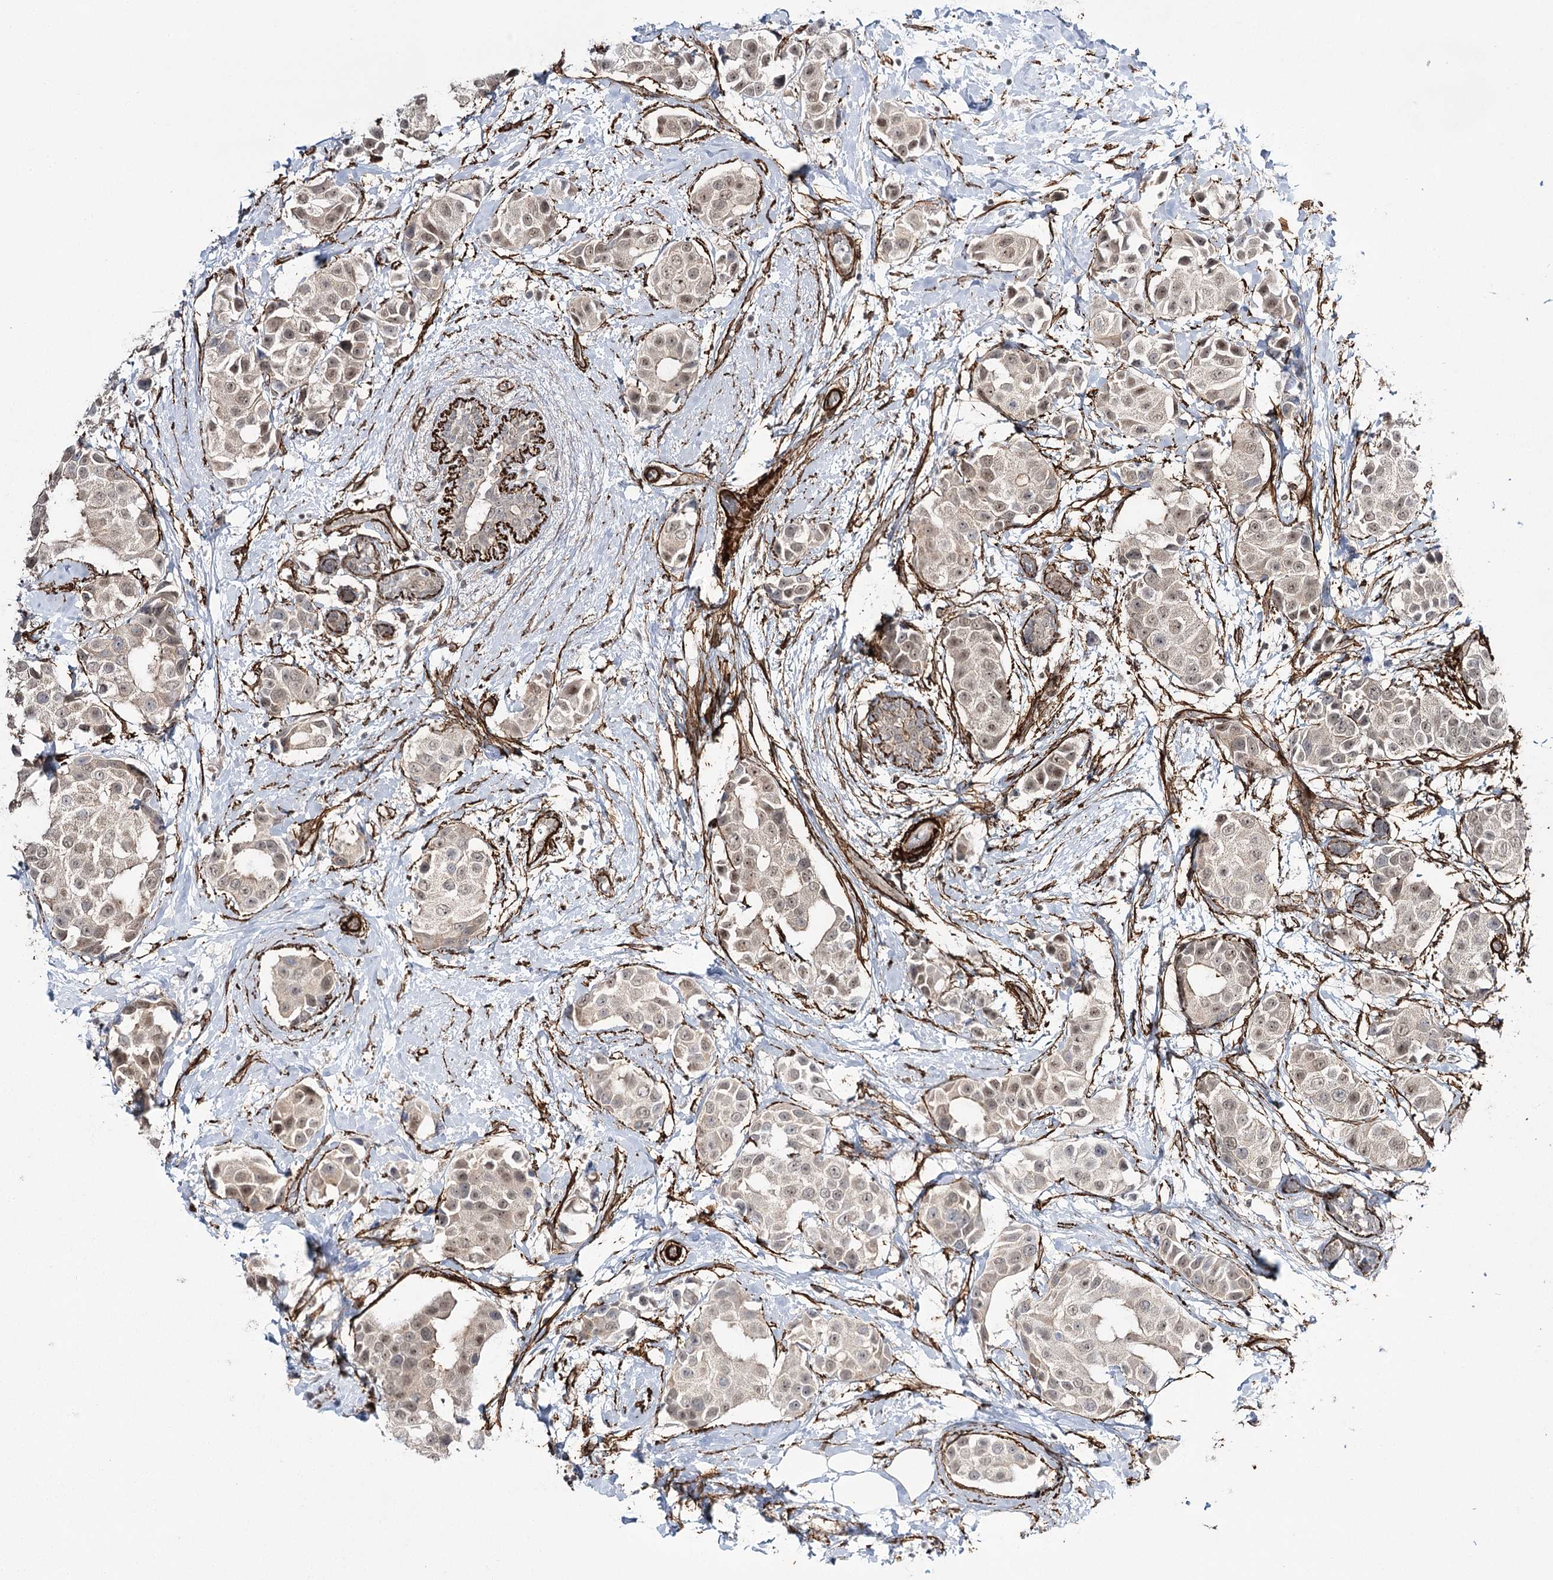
{"staining": {"intensity": "weak", "quantity": "25%-75%", "location": "nuclear"}, "tissue": "breast cancer", "cell_type": "Tumor cells", "image_type": "cancer", "snomed": [{"axis": "morphology", "description": "Normal tissue, NOS"}, {"axis": "morphology", "description": "Duct carcinoma"}, {"axis": "topography", "description": "Breast"}], "caption": "A high-resolution micrograph shows IHC staining of breast cancer (infiltrating ductal carcinoma), which displays weak nuclear staining in about 25%-75% of tumor cells.", "gene": "CWF19L1", "patient": {"sex": "female", "age": 39}}